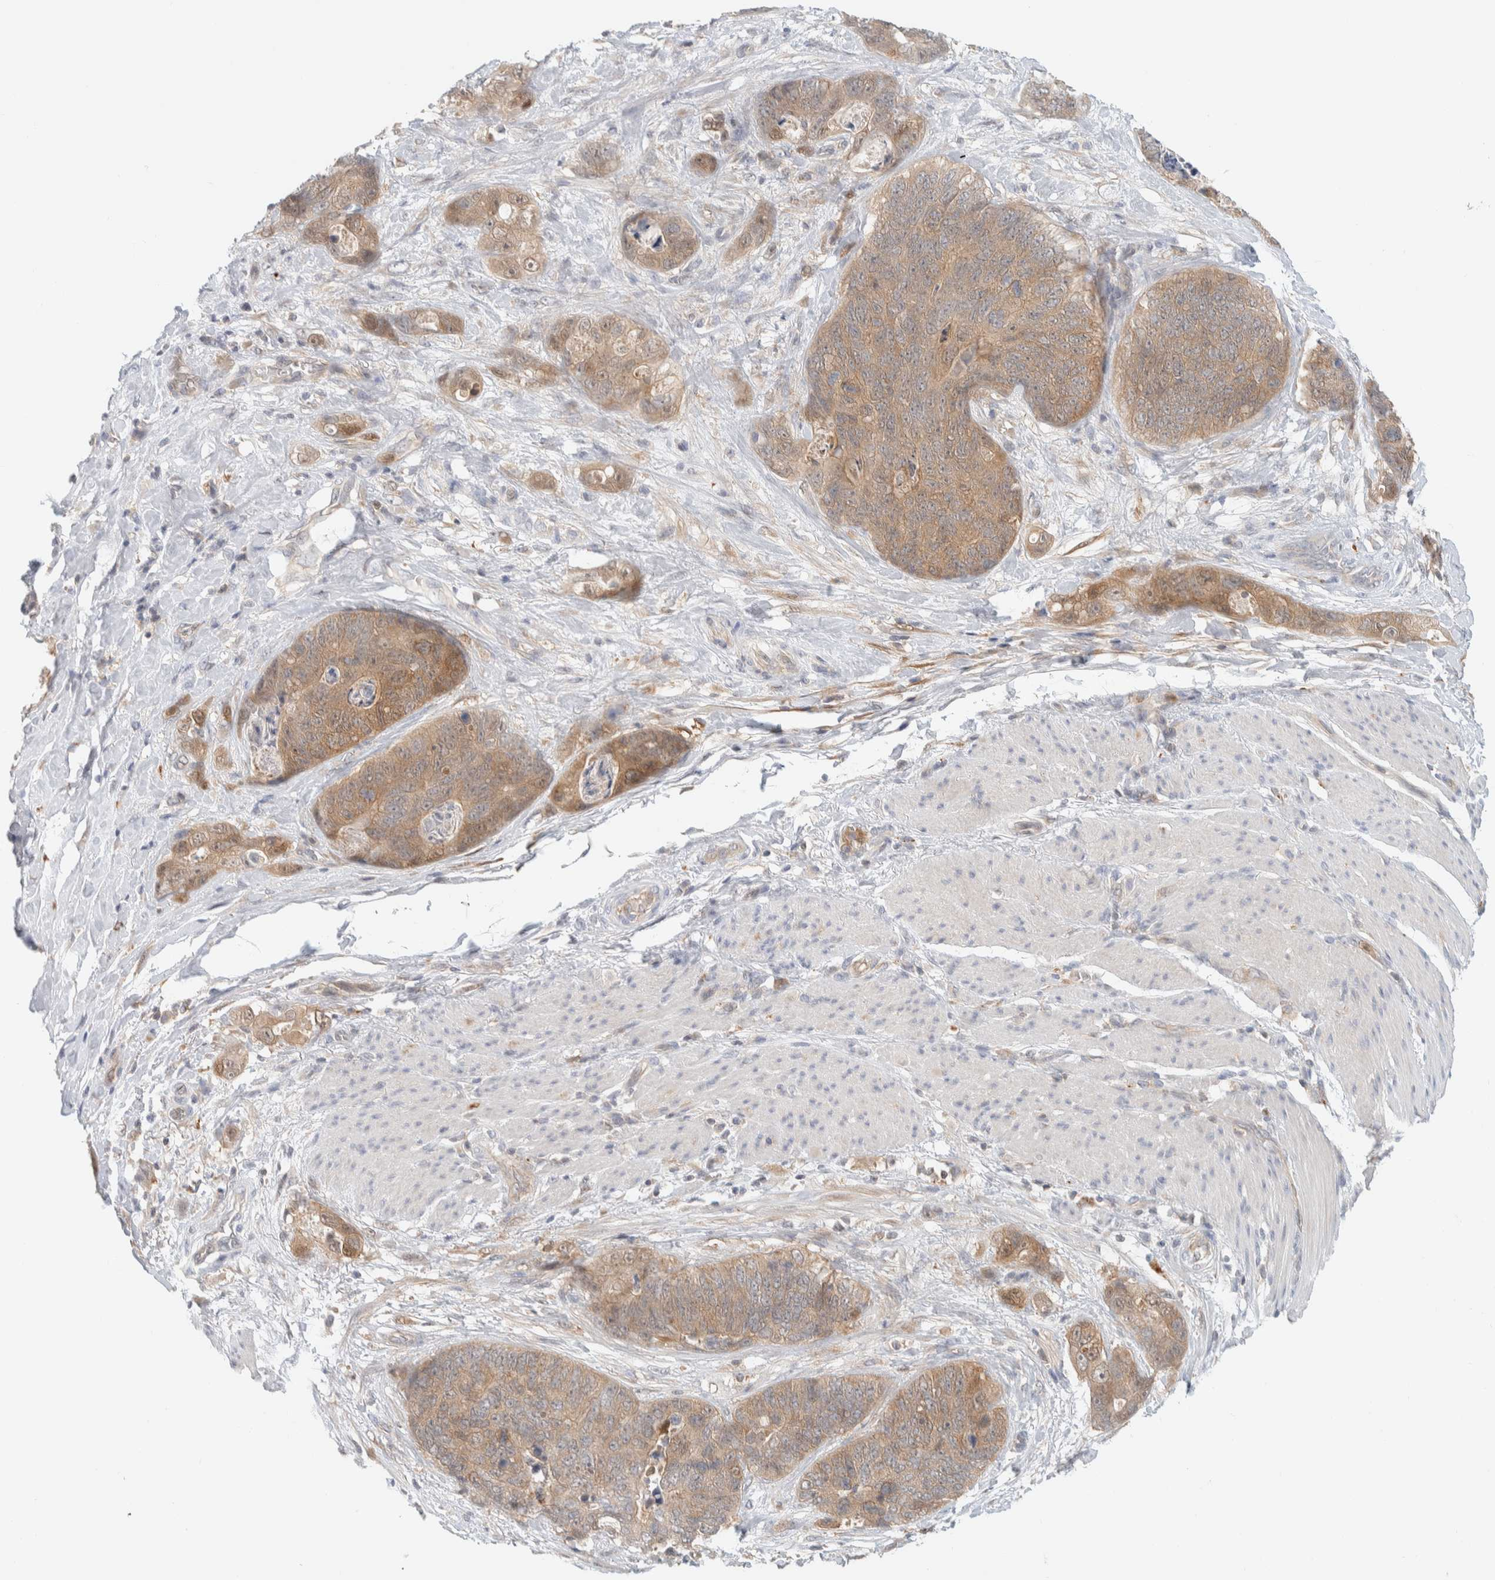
{"staining": {"intensity": "moderate", "quantity": ">75%", "location": "cytoplasmic/membranous"}, "tissue": "stomach cancer", "cell_type": "Tumor cells", "image_type": "cancer", "snomed": [{"axis": "morphology", "description": "Normal tissue, NOS"}, {"axis": "morphology", "description": "Adenocarcinoma, NOS"}, {"axis": "topography", "description": "Stomach"}], "caption": "A brown stain highlights moderate cytoplasmic/membranous expression of a protein in human stomach adenocarcinoma tumor cells.", "gene": "GCLM", "patient": {"sex": "female", "age": 89}}